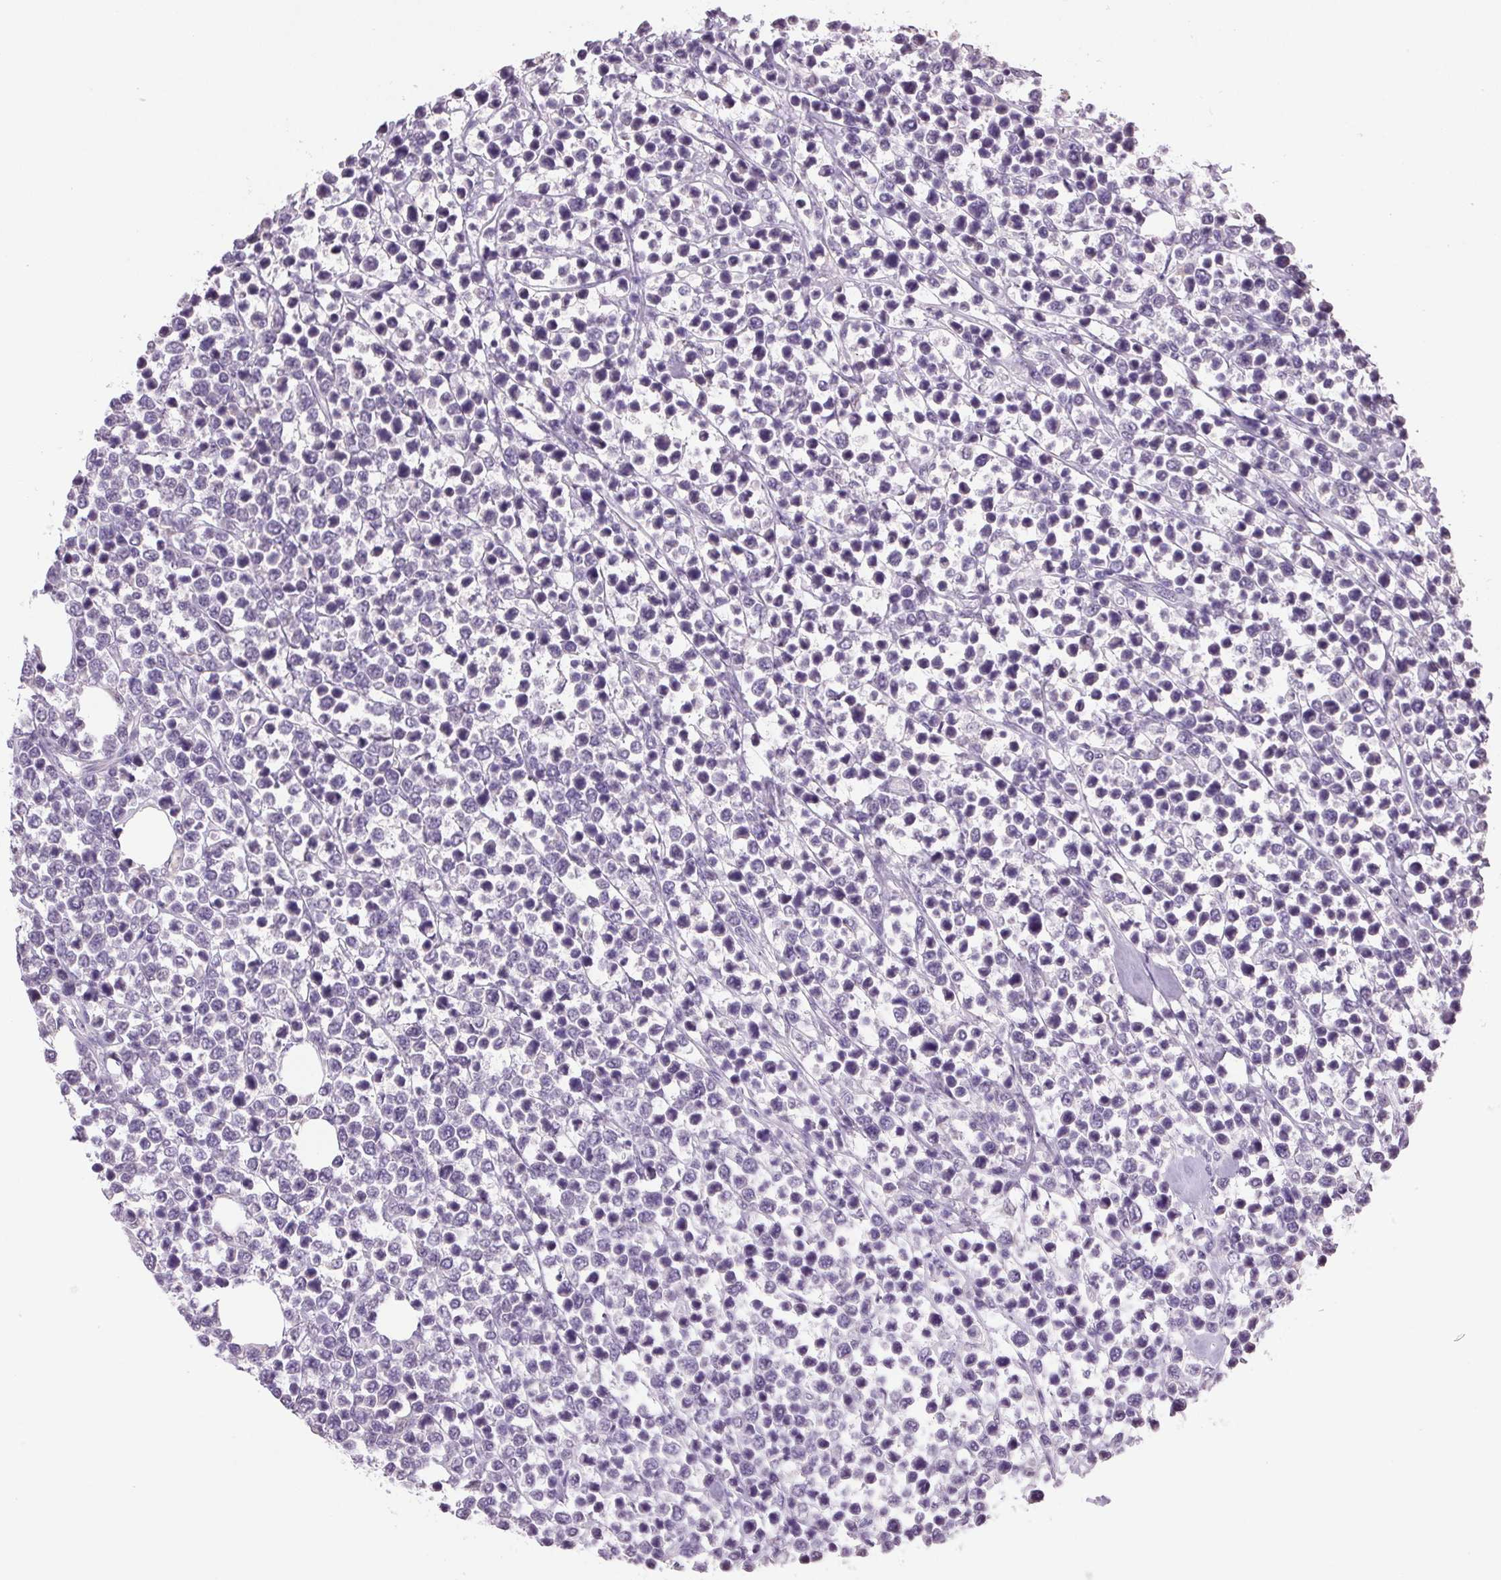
{"staining": {"intensity": "negative", "quantity": "none", "location": "none"}, "tissue": "lymphoma", "cell_type": "Tumor cells", "image_type": "cancer", "snomed": [{"axis": "morphology", "description": "Malignant lymphoma, non-Hodgkin's type, High grade"}, {"axis": "topography", "description": "Soft tissue"}], "caption": "Lymphoma was stained to show a protein in brown. There is no significant staining in tumor cells.", "gene": "VWA3B", "patient": {"sex": "female", "age": 56}}